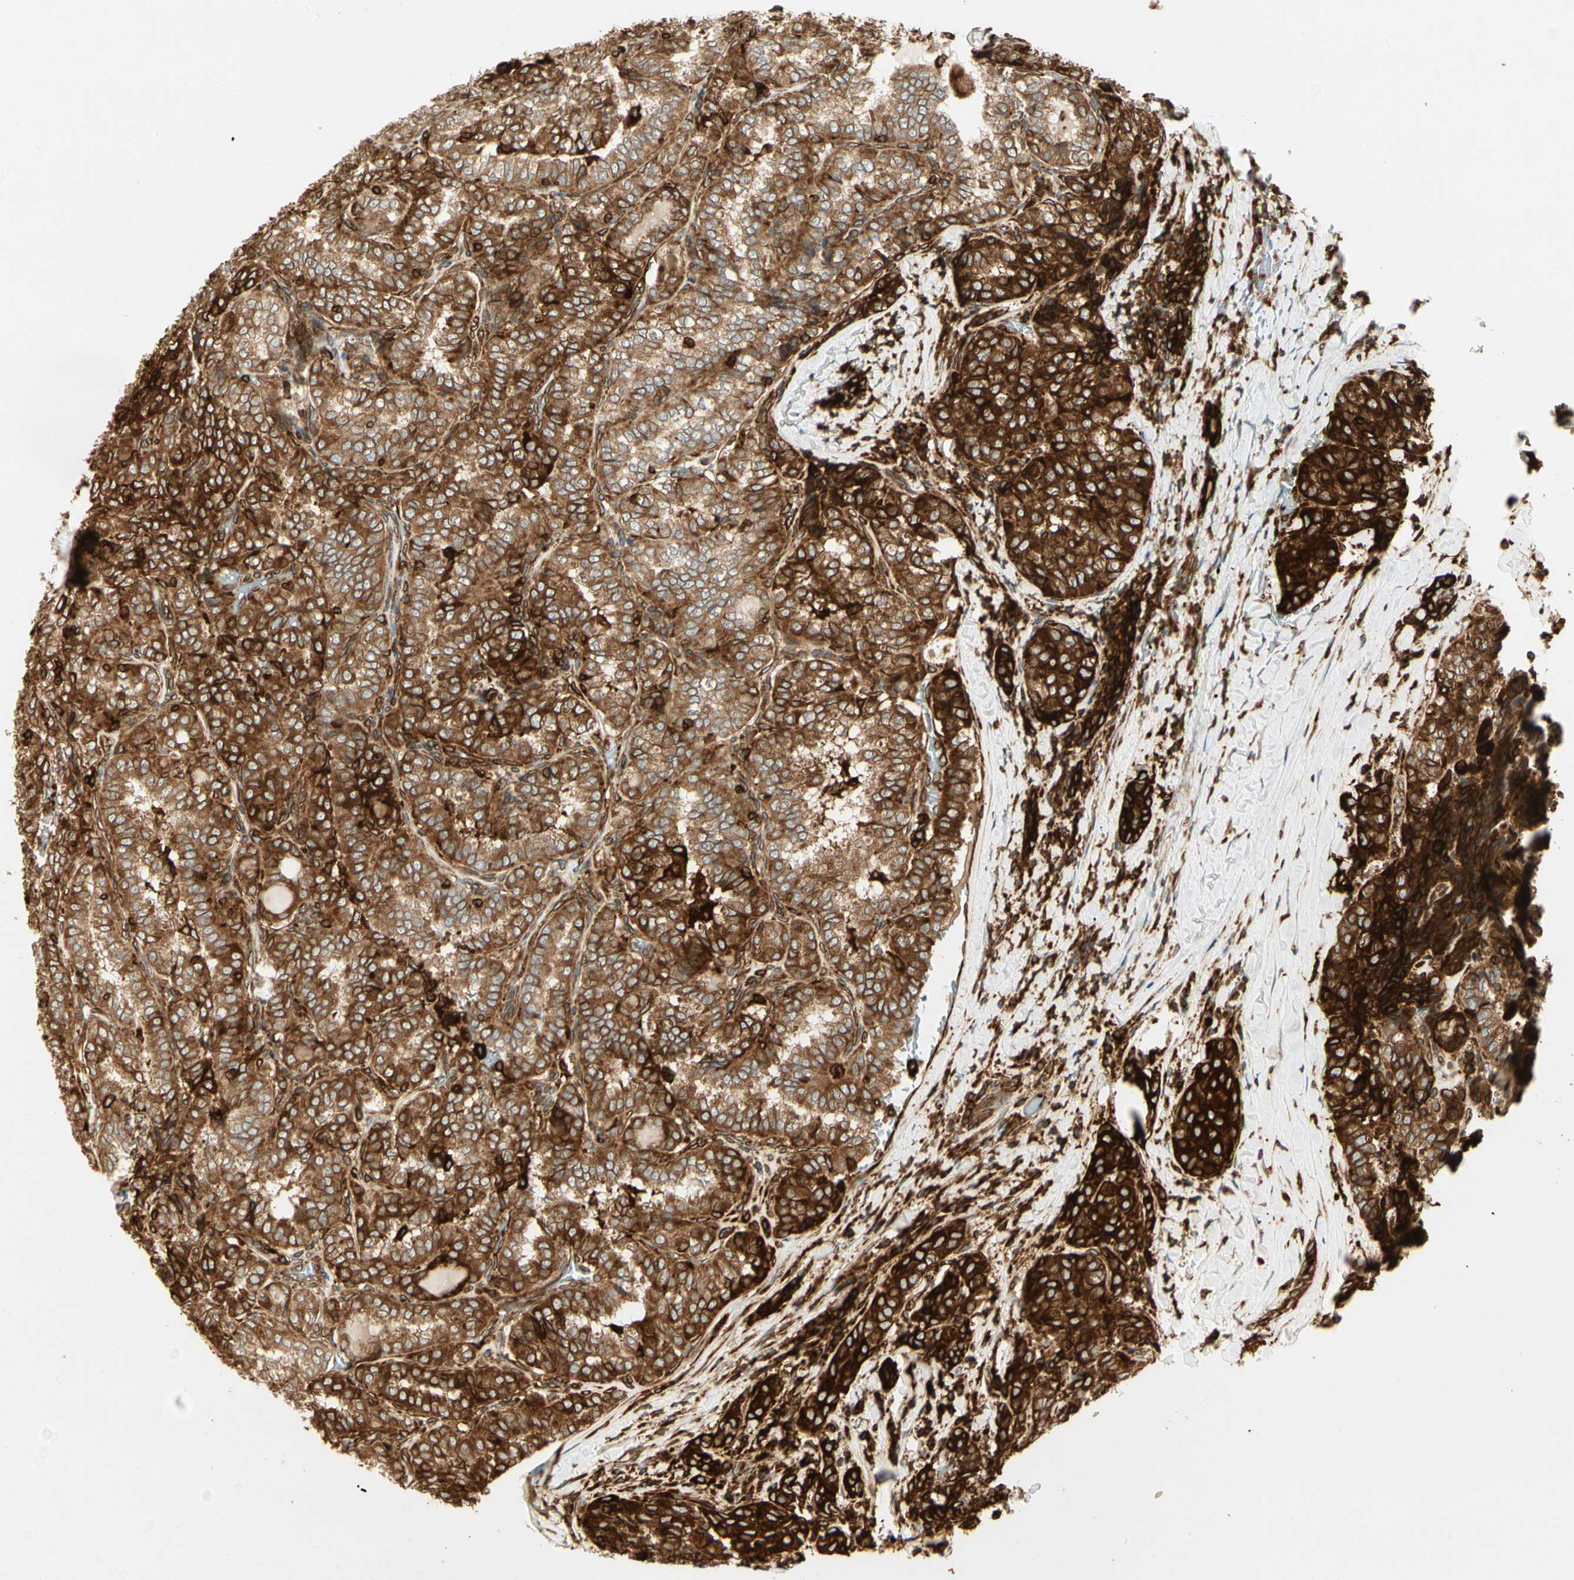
{"staining": {"intensity": "strong", "quantity": ">75%", "location": "cytoplasmic/membranous"}, "tissue": "thyroid cancer", "cell_type": "Tumor cells", "image_type": "cancer", "snomed": [{"axis": "morphology", "description": "Normal tissue, NOS"}, {"axis": "morphology", "description": "Papillary adenocarcinoma, NOS"}, {"axis": "topography", "description": "Thyroid gland"}], "caption": "Immunohistochemistry (IHC) image of thyroid cancer (papillary adenocarcinoma) stained for a protein (brown), which reveals high levels of strong cytoplasmic/membranous expression in approximately >75% of tumor cells.", "gene": "TAPBP", "patient": {"sex": "female", "age": 30}}